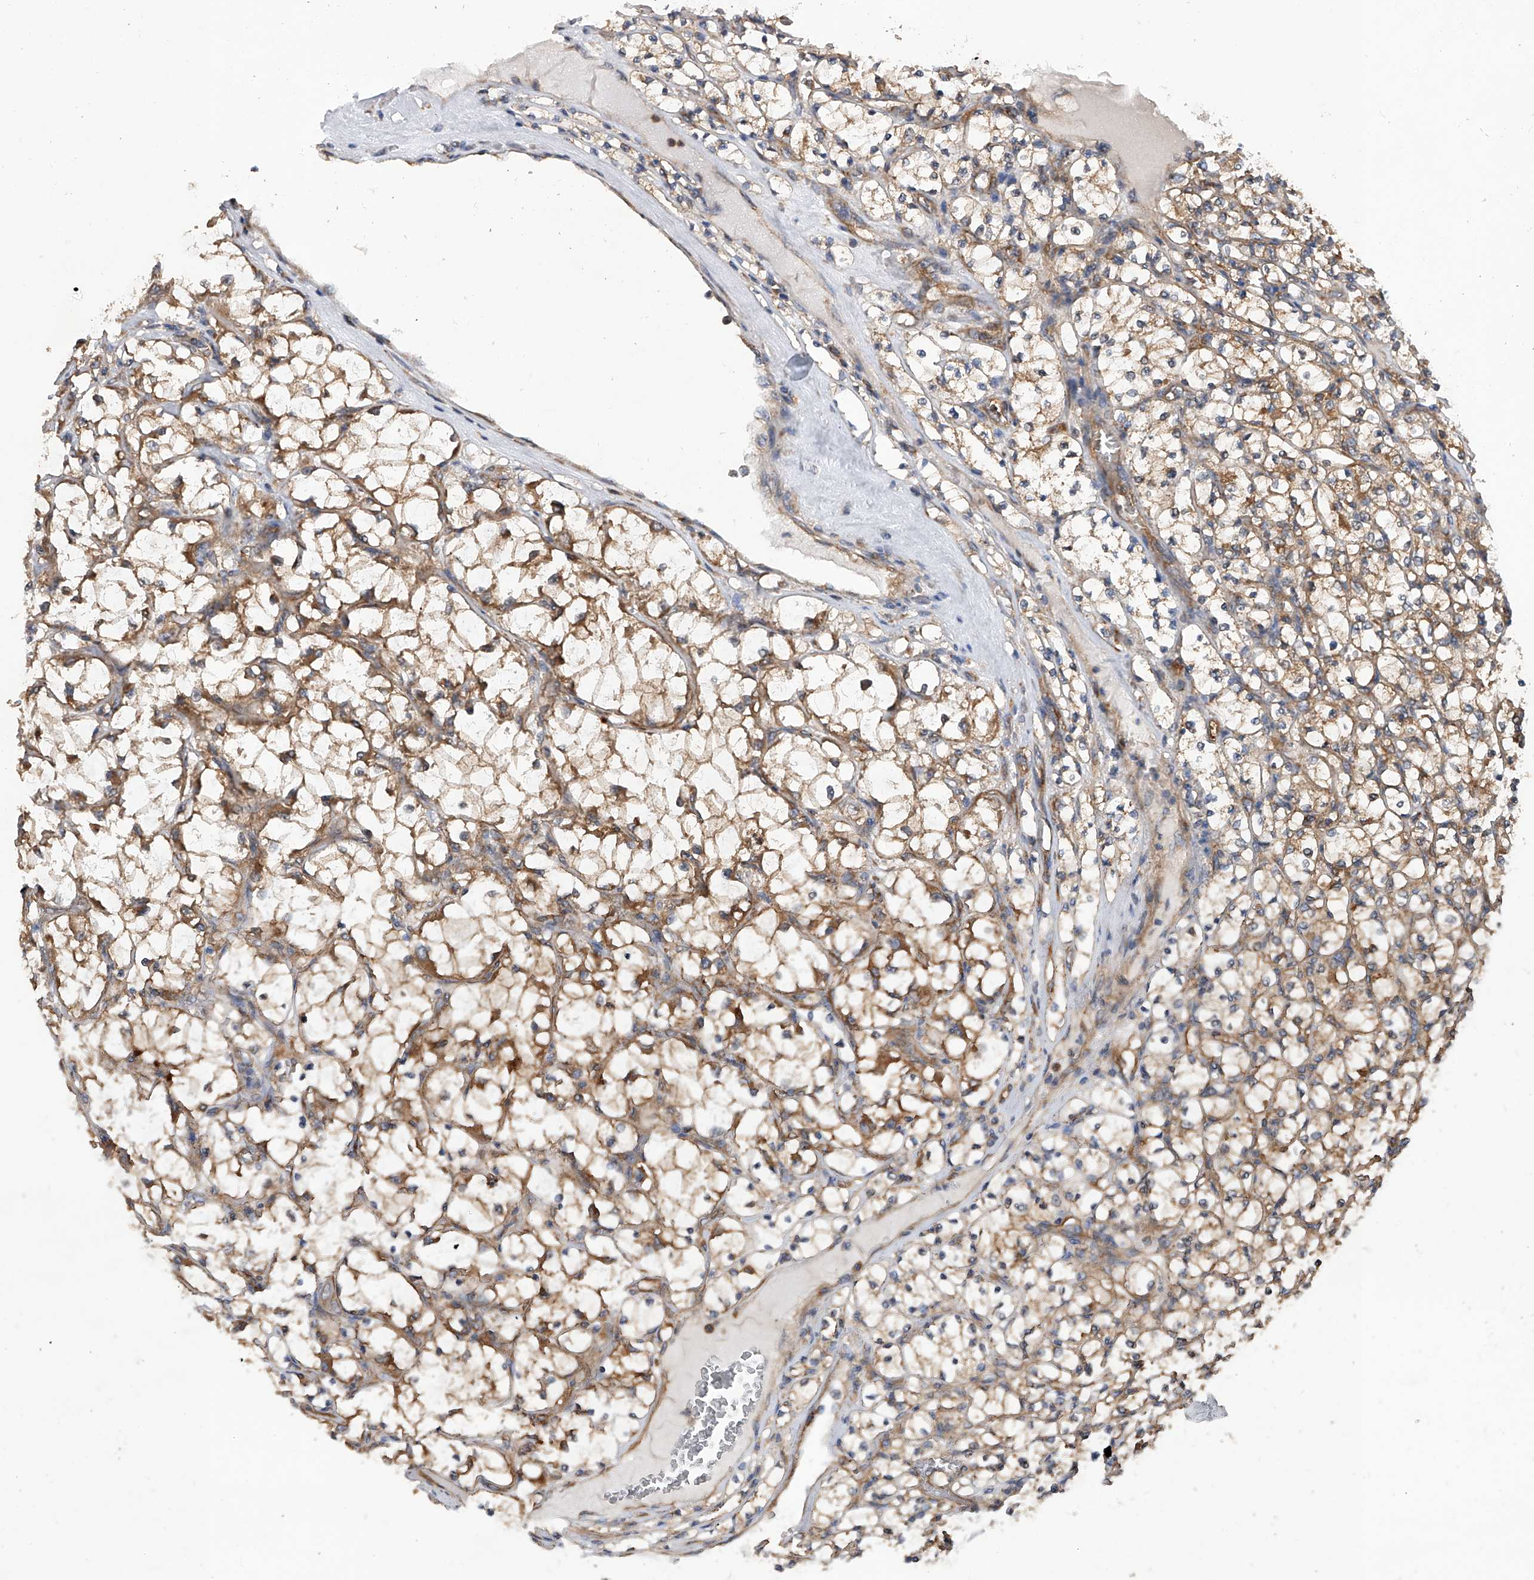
{"staining": {"intensity": "moderate", "quantity": ">75%", "location": "cytoplasmic/membranous"}, "tissue": "renal cancer", "cell_type": "Tumor cells", "image_type": "cancer", "snomed": [{"axis": "morphology", "description": "Adenocarcinoma, NOS"}, {"axis": "topography", "description": "Kidney"}], "caption": "Renal cancer stained with DAB IHC exhibits medium levels of moderate cytoplasmic/membranous staining in about >75% of tumor cells. The staining was performed using DAB (3,3'-diaminobenzidine) to visualize the protein expression in brown, while the nuclei were stained in blue with hematoxylin (Magnification: 20x).", "gene": "CFAP410", "patient": {"sex": "female", "age": 69}}